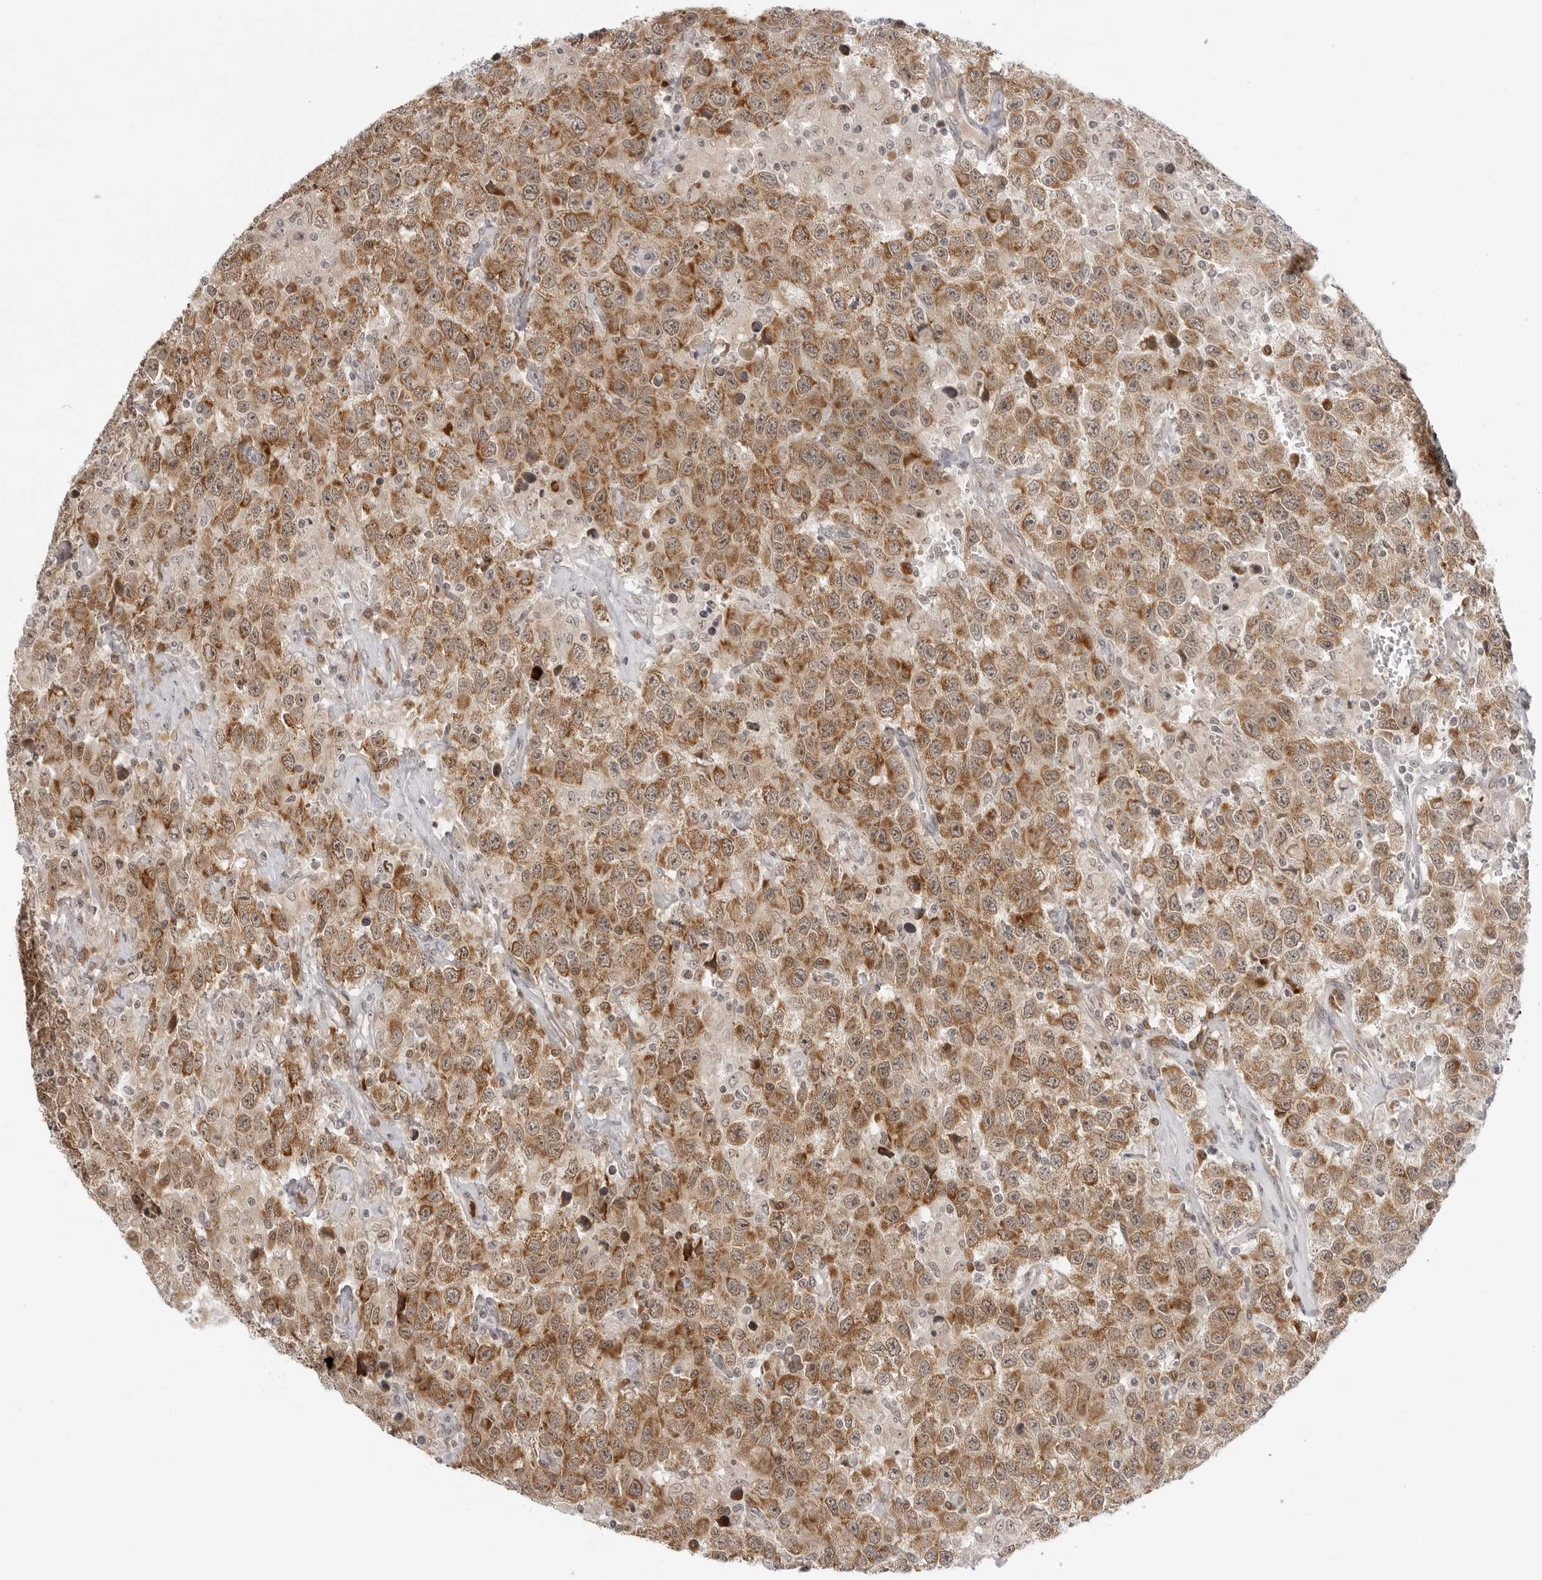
{"staining": {"intensity": "moderate", "quantity": ">75%", "location": "cytoplasmic/membranous"}, "tissue": "testis cancer", "cell_type": "Tumor cells", "image_type": "cancer", "snomed": [{"axis": "morphology", "description": "Seminoma, NOS"}, {"axis": "topography", "description": "Testis"}], "caption": "The image exhibits a brown stain indicating the presence of a protein in the cytoplasmic/membranous of tumor cells in testis seminoma. The staining was performed using DAB, with brown indicating positive protein expression. Nuclei are stained blue with hematoxylin.", "gene": "SUGCT", "patient": {"sex": "male", "age": 41}}